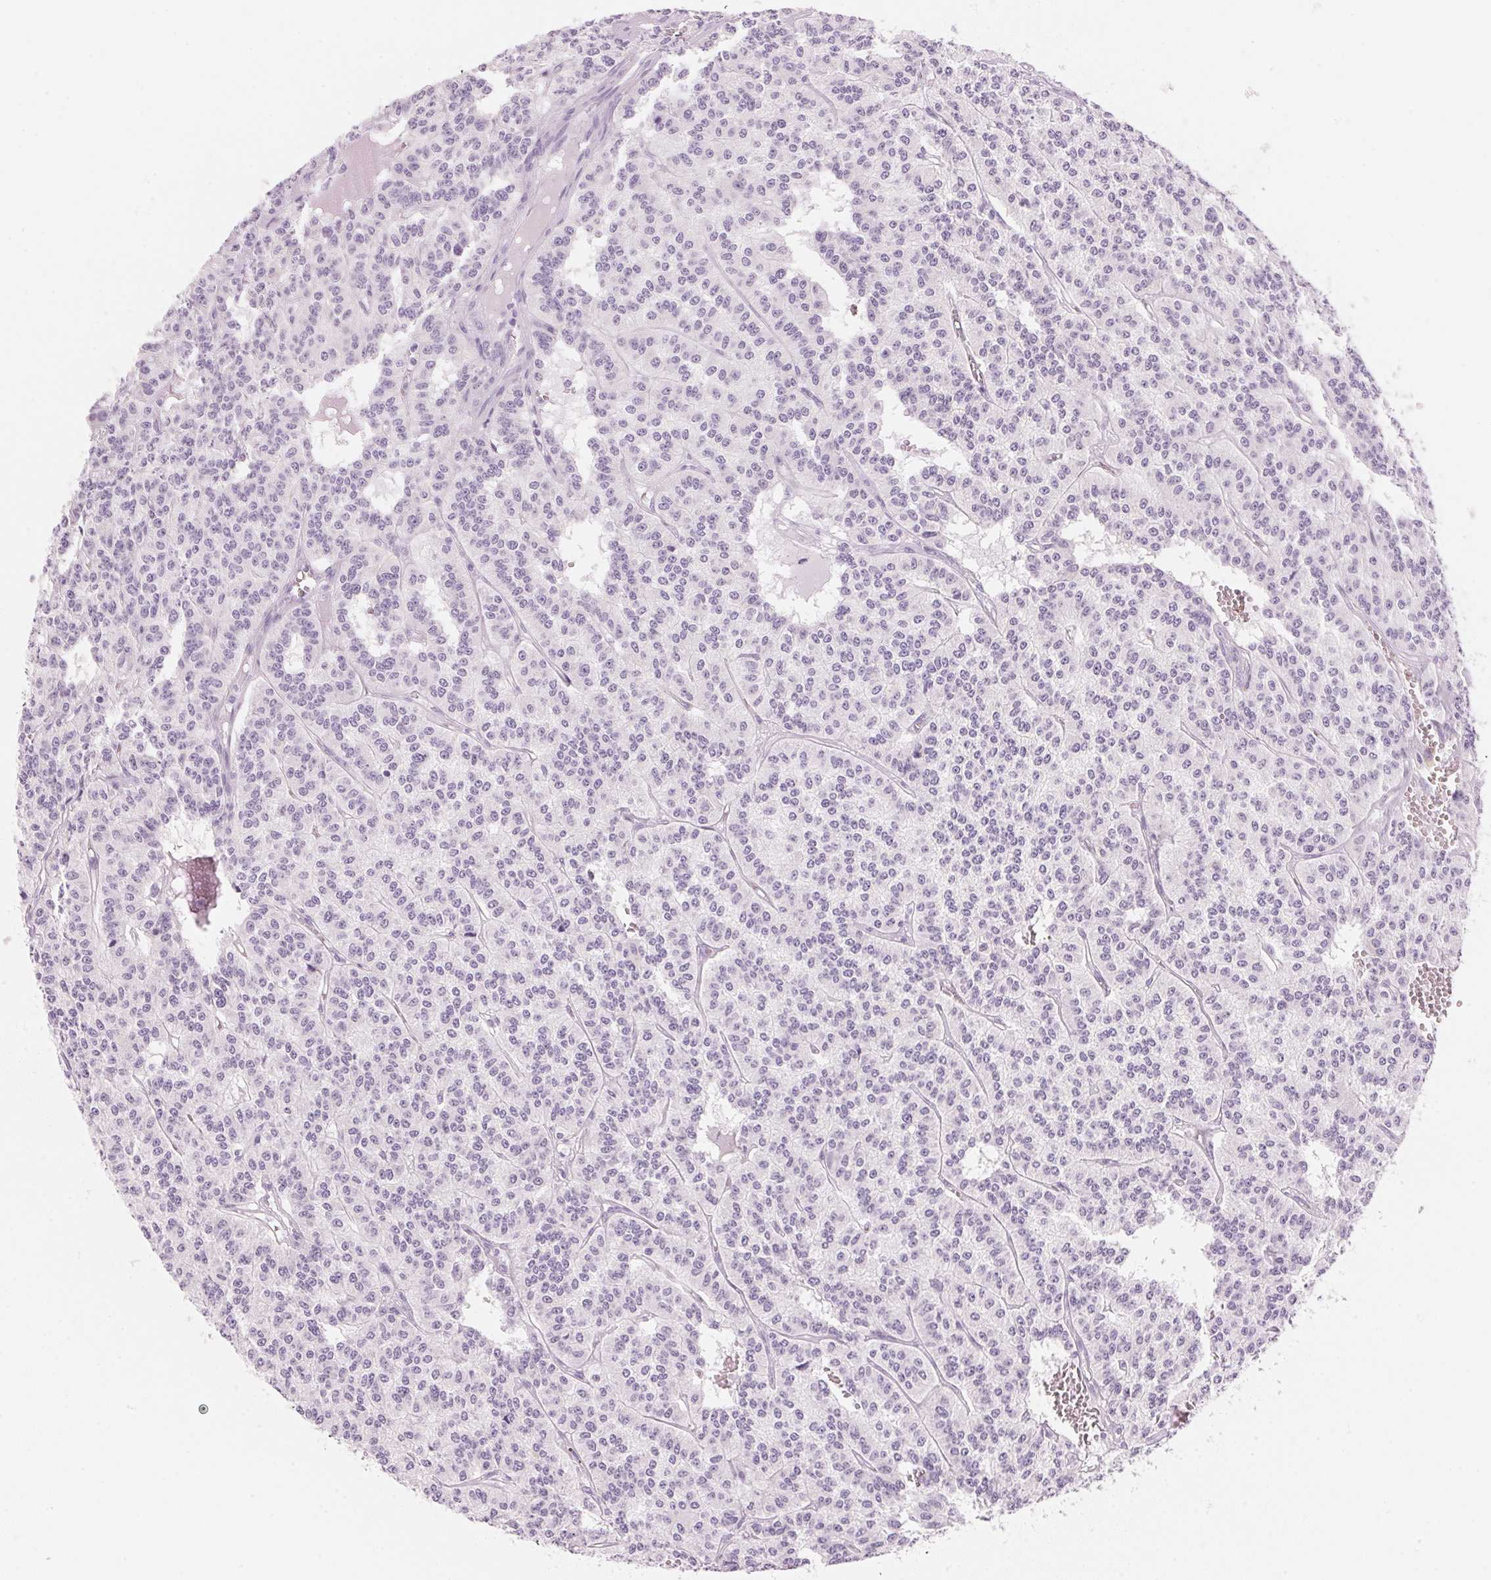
{"staining": {"intensity": "negative", "quantity": "none", "location": "none"}, "tissue": "carcinoid", "cell_type": "Tumor cells", "image_type": "cancer", "snomed": [{"axis": "morphology", "description": "Carcinoid, malignant, NOS"}, {"axis": "topography", "description": "Lung"}], "caption": "Immunohistochemistry (IHC) of human malignant carcinoid demonstrates no positivity in tumor cells.", "gene": "HOXB13", "patient": {"sex": "female", "age": 71}}